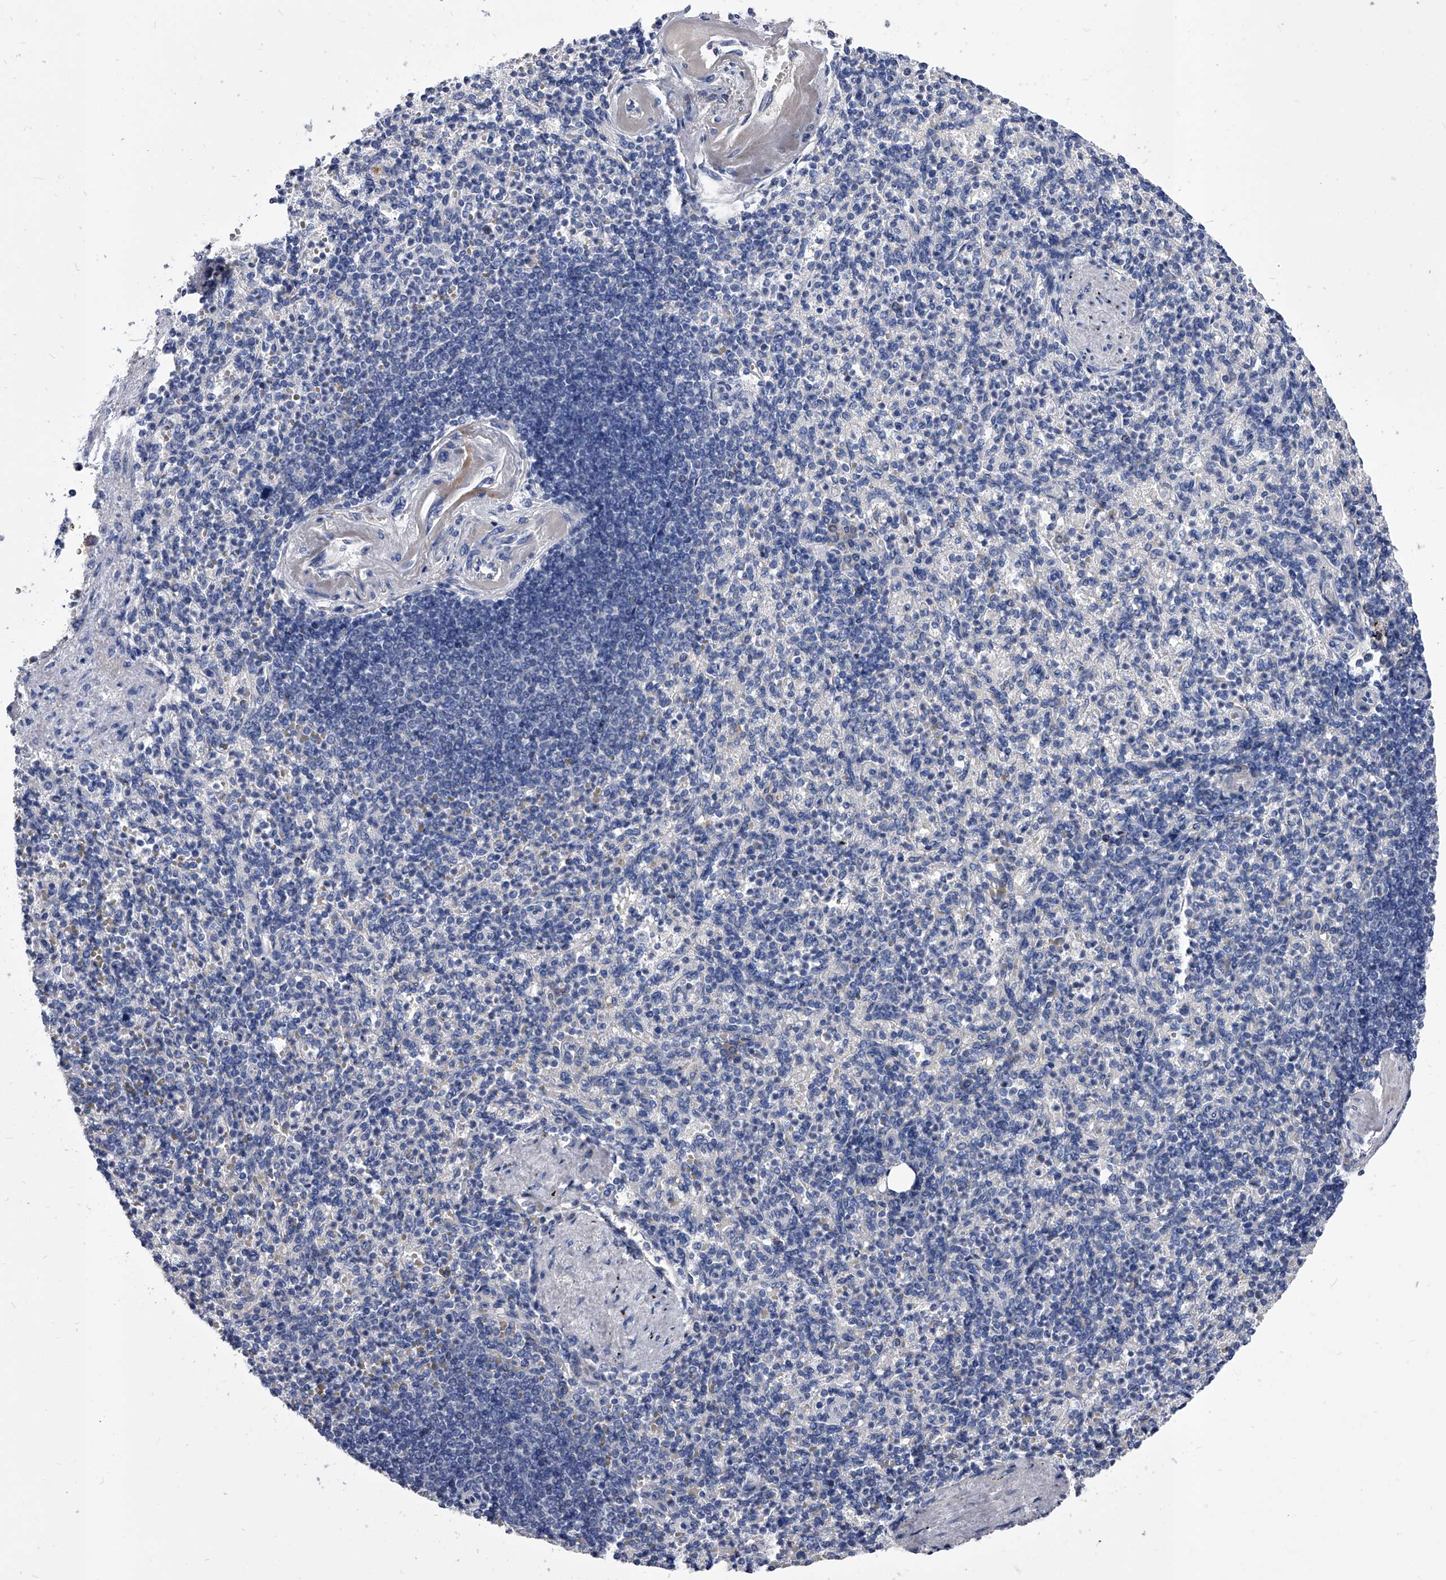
{"staining": {"intensity": "negative", "quantity": "none", "location": "none"}, "tissue": "spleen", "cell_type": "Cells in red pulp", "image_type": "normal", "snomed": [{"axis": "morphology", "description": "Normal tissue, NOS"}, {"axis": "topography", "description": "Spleen"}], "caption": "Protein analysis of benign spleen exhibits no significant staining in cells in red pulp. Brightfield microscopy of IHC stained with DAB (brown) and hematoxylin (blue), captured at high magnification.", "gene": "EFCAB7", "patient": {"sex": "female", "age": 74}}